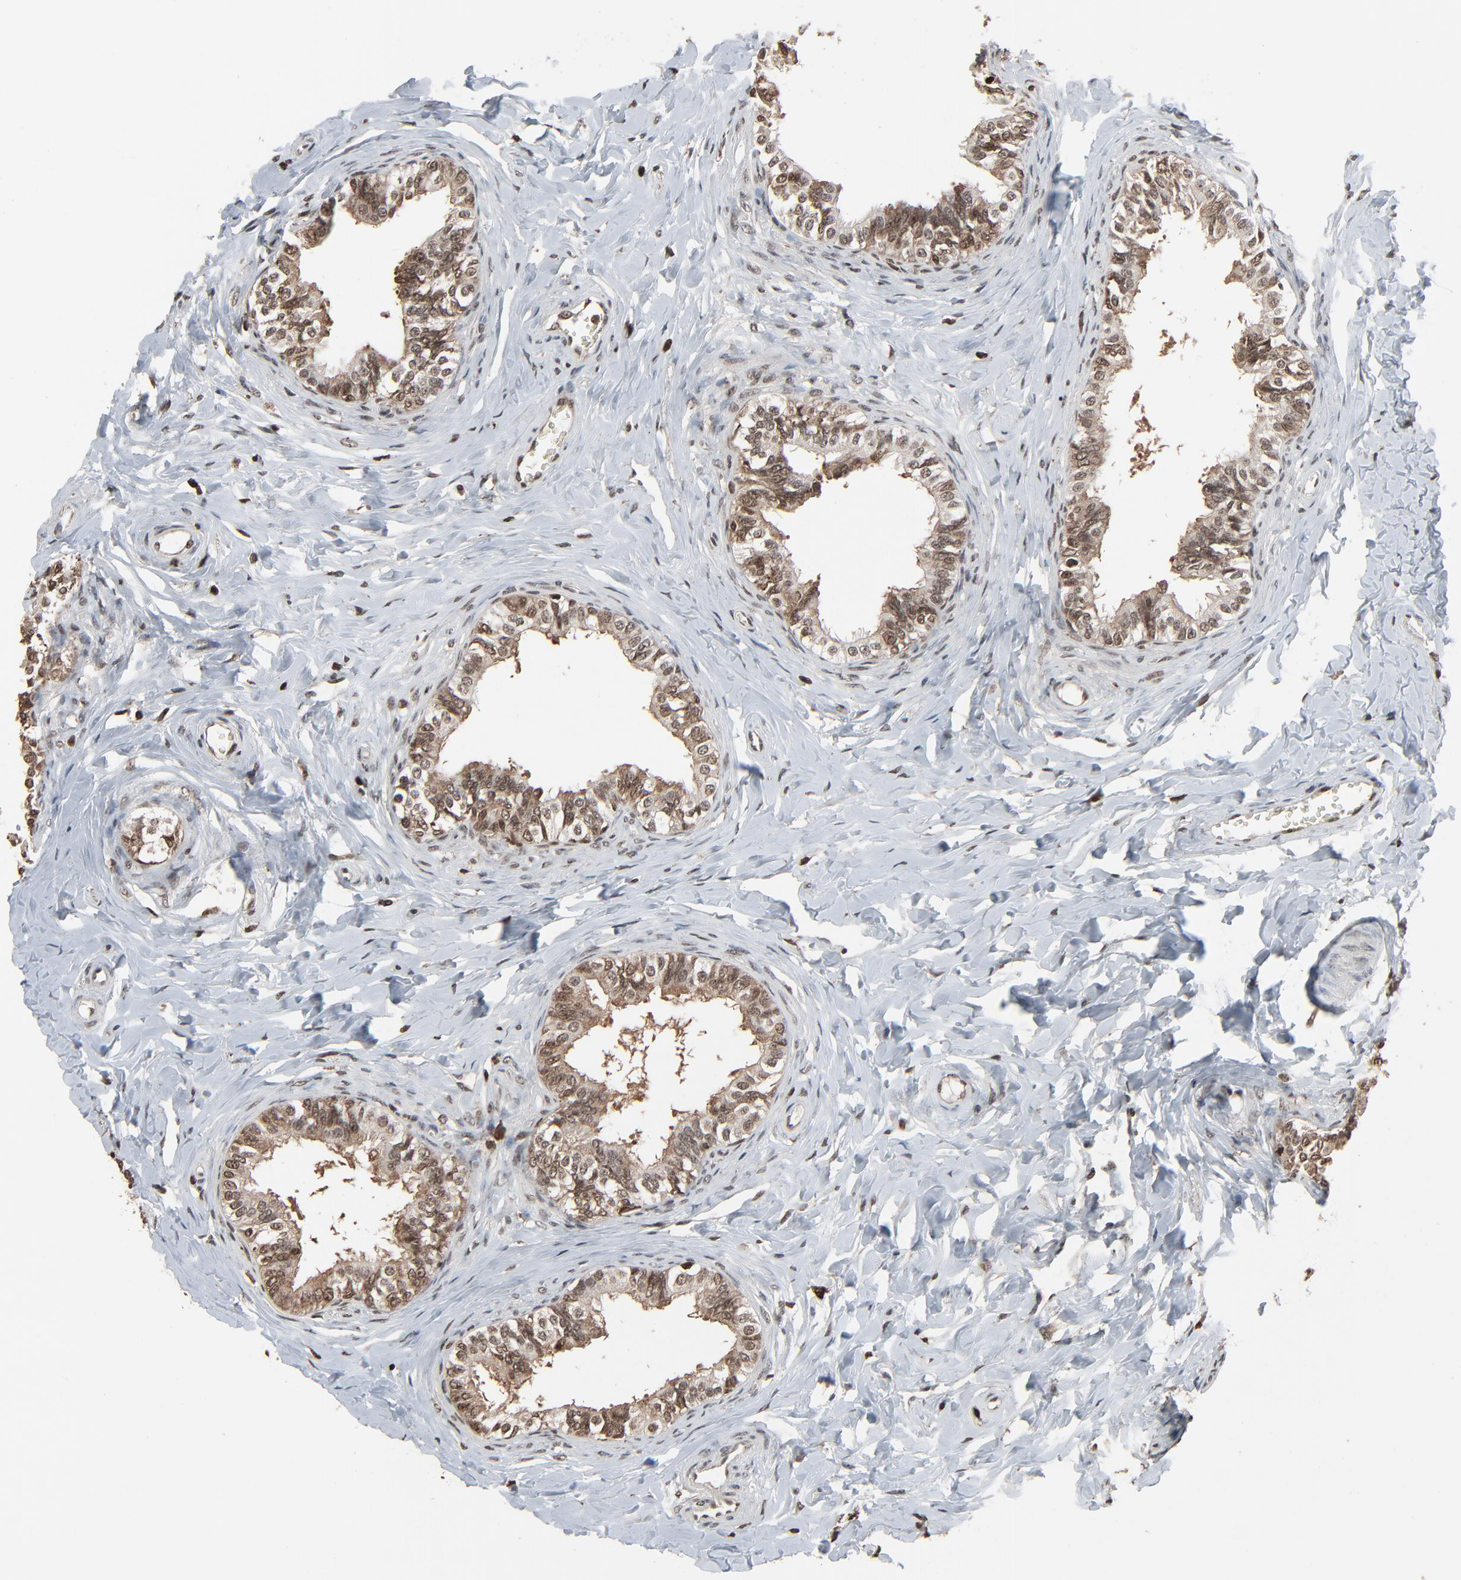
{"staining": {"intensity": "strong", "quantity": ">75%", "location": "cytoplasmic/membranous,nuclear"}, "tissue": "epididymis", "cell_type": "Glandular cells", "image_type": "normal", "snomed": [{"axis": "morphology", "description": "Normal tissue, NOS"}, {"axis": "topography", "description": "Soft tissue"}, {"axis": "topography", "description": "Epididymis"}], "caption": "An immunohistochemistry (IHC) histopathology image of unremarkable tissue is shown. Protein staining in brown labels strong cytoplasmic/membranous,nuclear positivity in epididymis within glandular cells. The staining is performed using DAB brown chromogen to label protein expression. The nuclei are counter-stained blue using hematoxylin.", "gene": "RPS6KA3", "patient": {"sex": "male", "age": 26}}